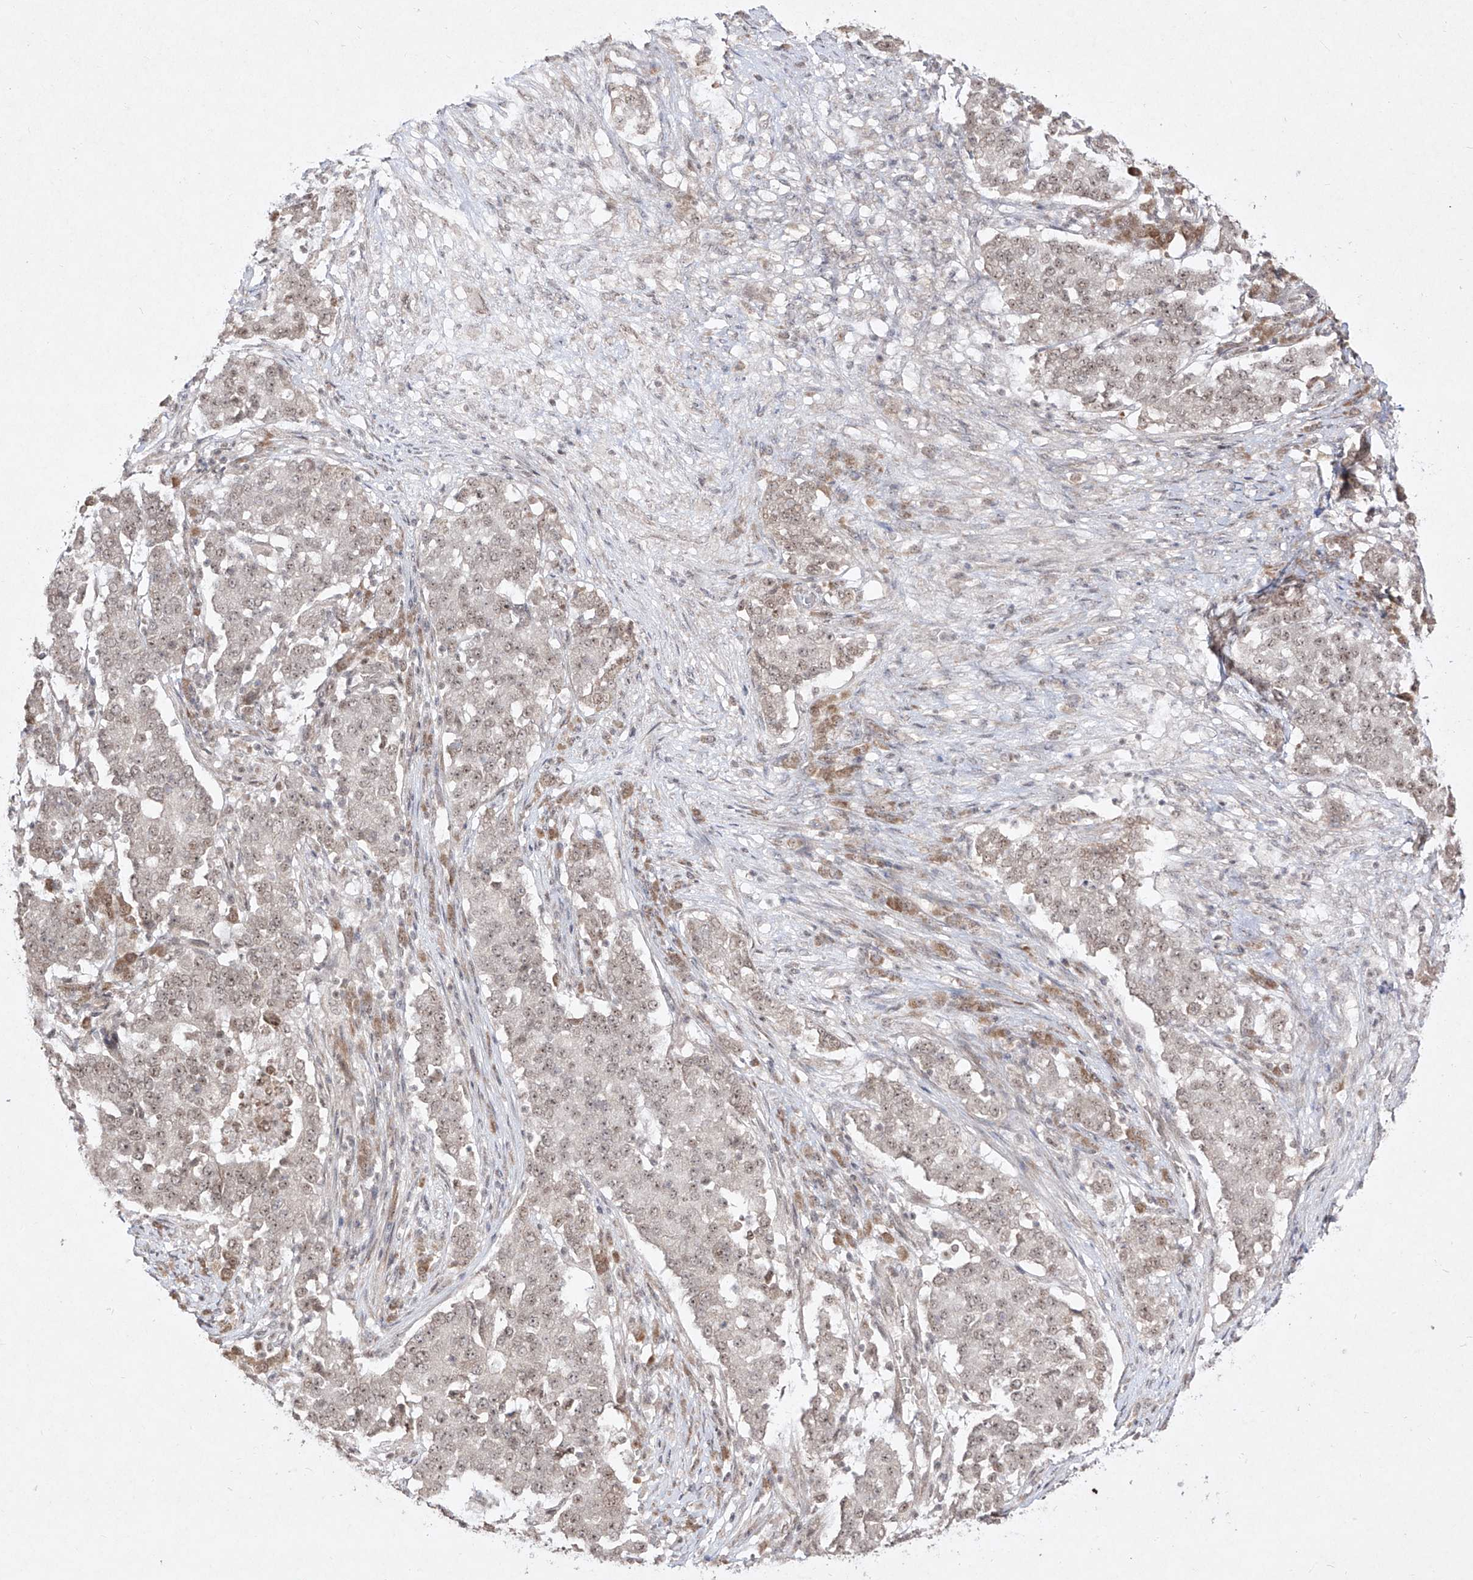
{"staining": {"intensity": "weak", "quantity": ">75%", "location": "nuclear"}, "tissue": "stomach cancer", "cell_type": "Tumor cells", "image_type": "cancer", "snomed": [{"axis": "morphology", "description": "Adenocarcinoma, NOS"}, {"axis": "topography", "description": "Stomach"}], "caption": "This image reveals adenocarcinoma (stomach) stained with immunohistochemistry (IHC) to label a protein in brown. The nuclear of tumor cells show weak positivity for the protein. Nuclei are counter-stained blue.", "gene": "SNRNP27", "patient": {"sex": "male", "age": 59}}